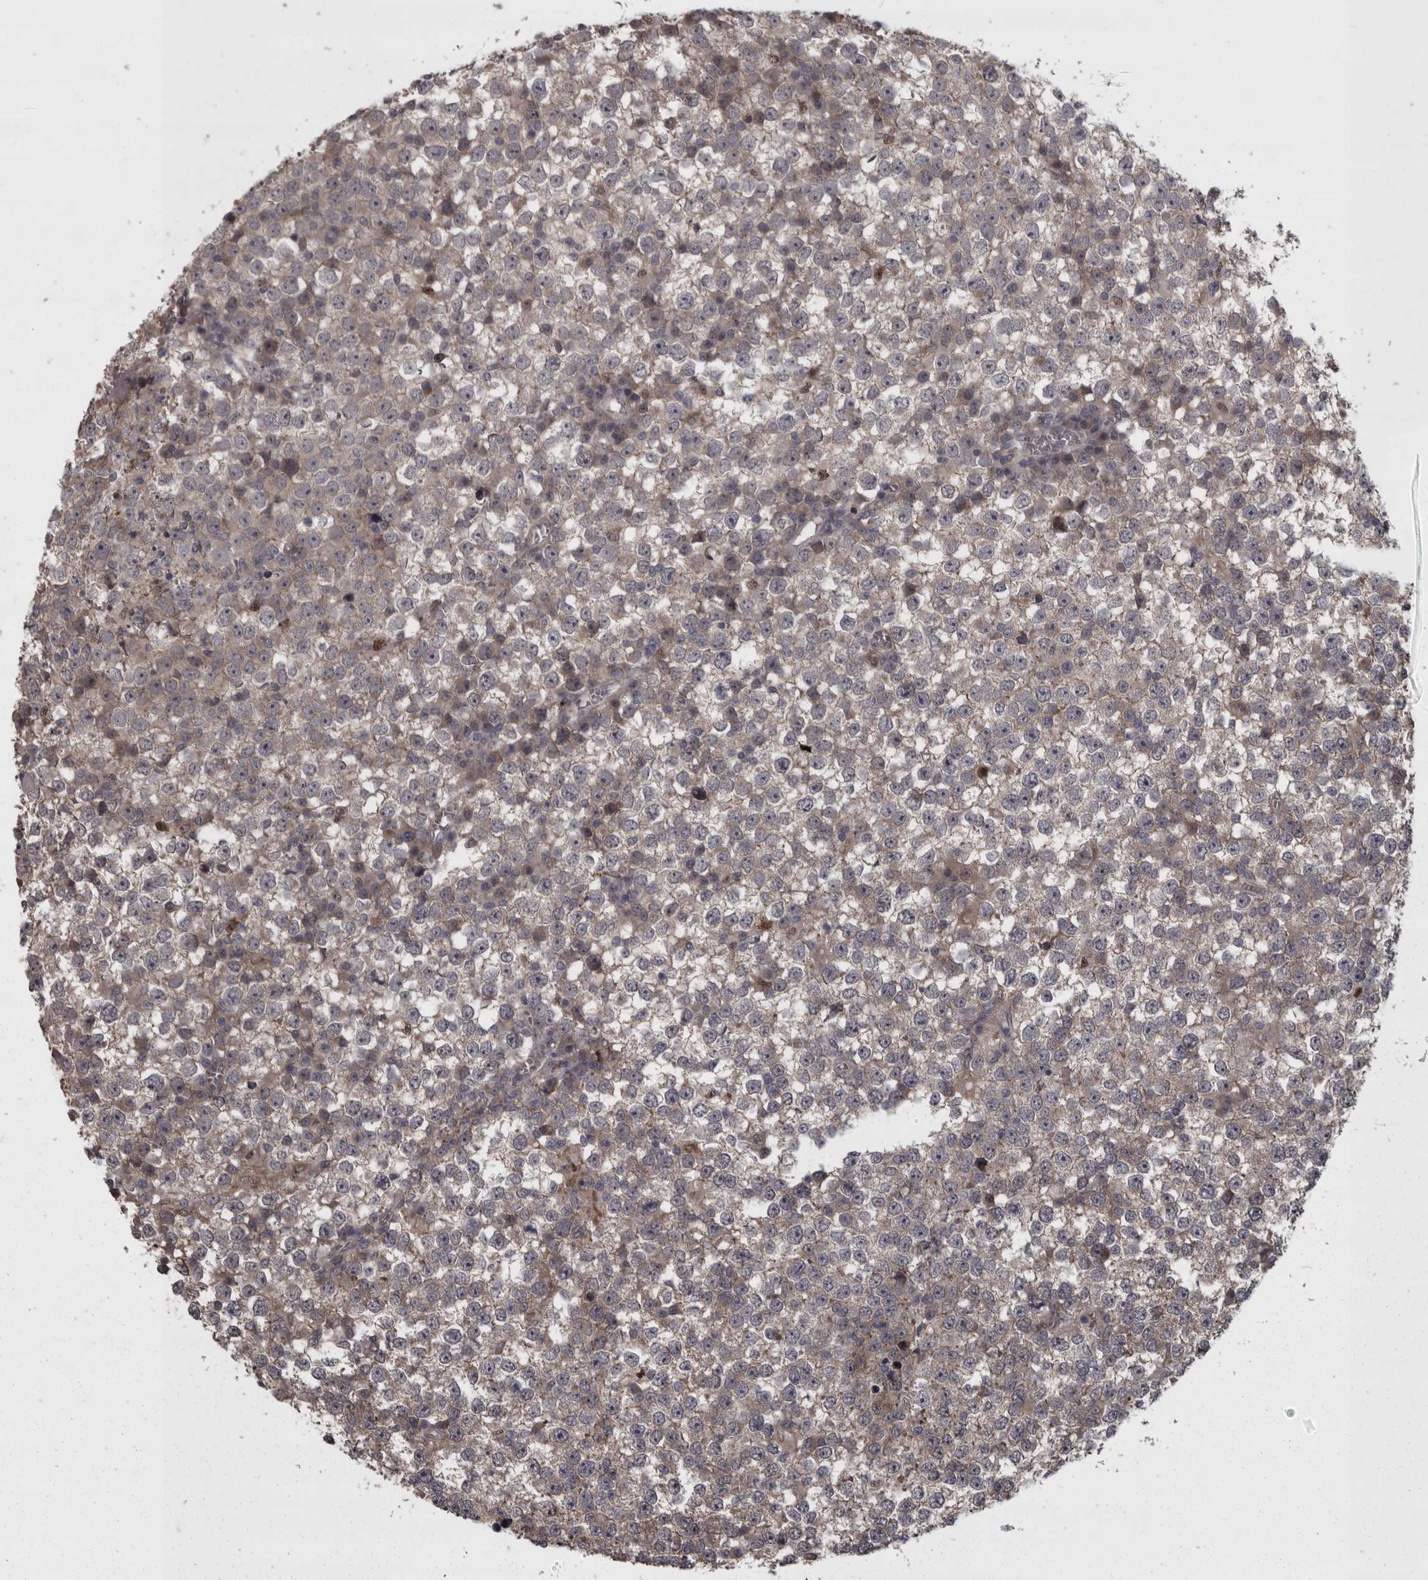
{"staining": {"intensity": "weak", "quantity": "25%-75%", "location": "cytoplasmic/membranous"}, "tissue": "testis cancer", "cell_type": "Tumor cells", "image_type": "cancer", "snomed": [{"axis": "morphology", "description": "Seminoma, NOS"}, {"axis": "topography", "description": "Testis"}], "caption": "Testis seminoma stained with a protein marker shows weak staining in tumor cells.", "gene": "PCDH17", "patient": {"sex": "male", "age": 65}}